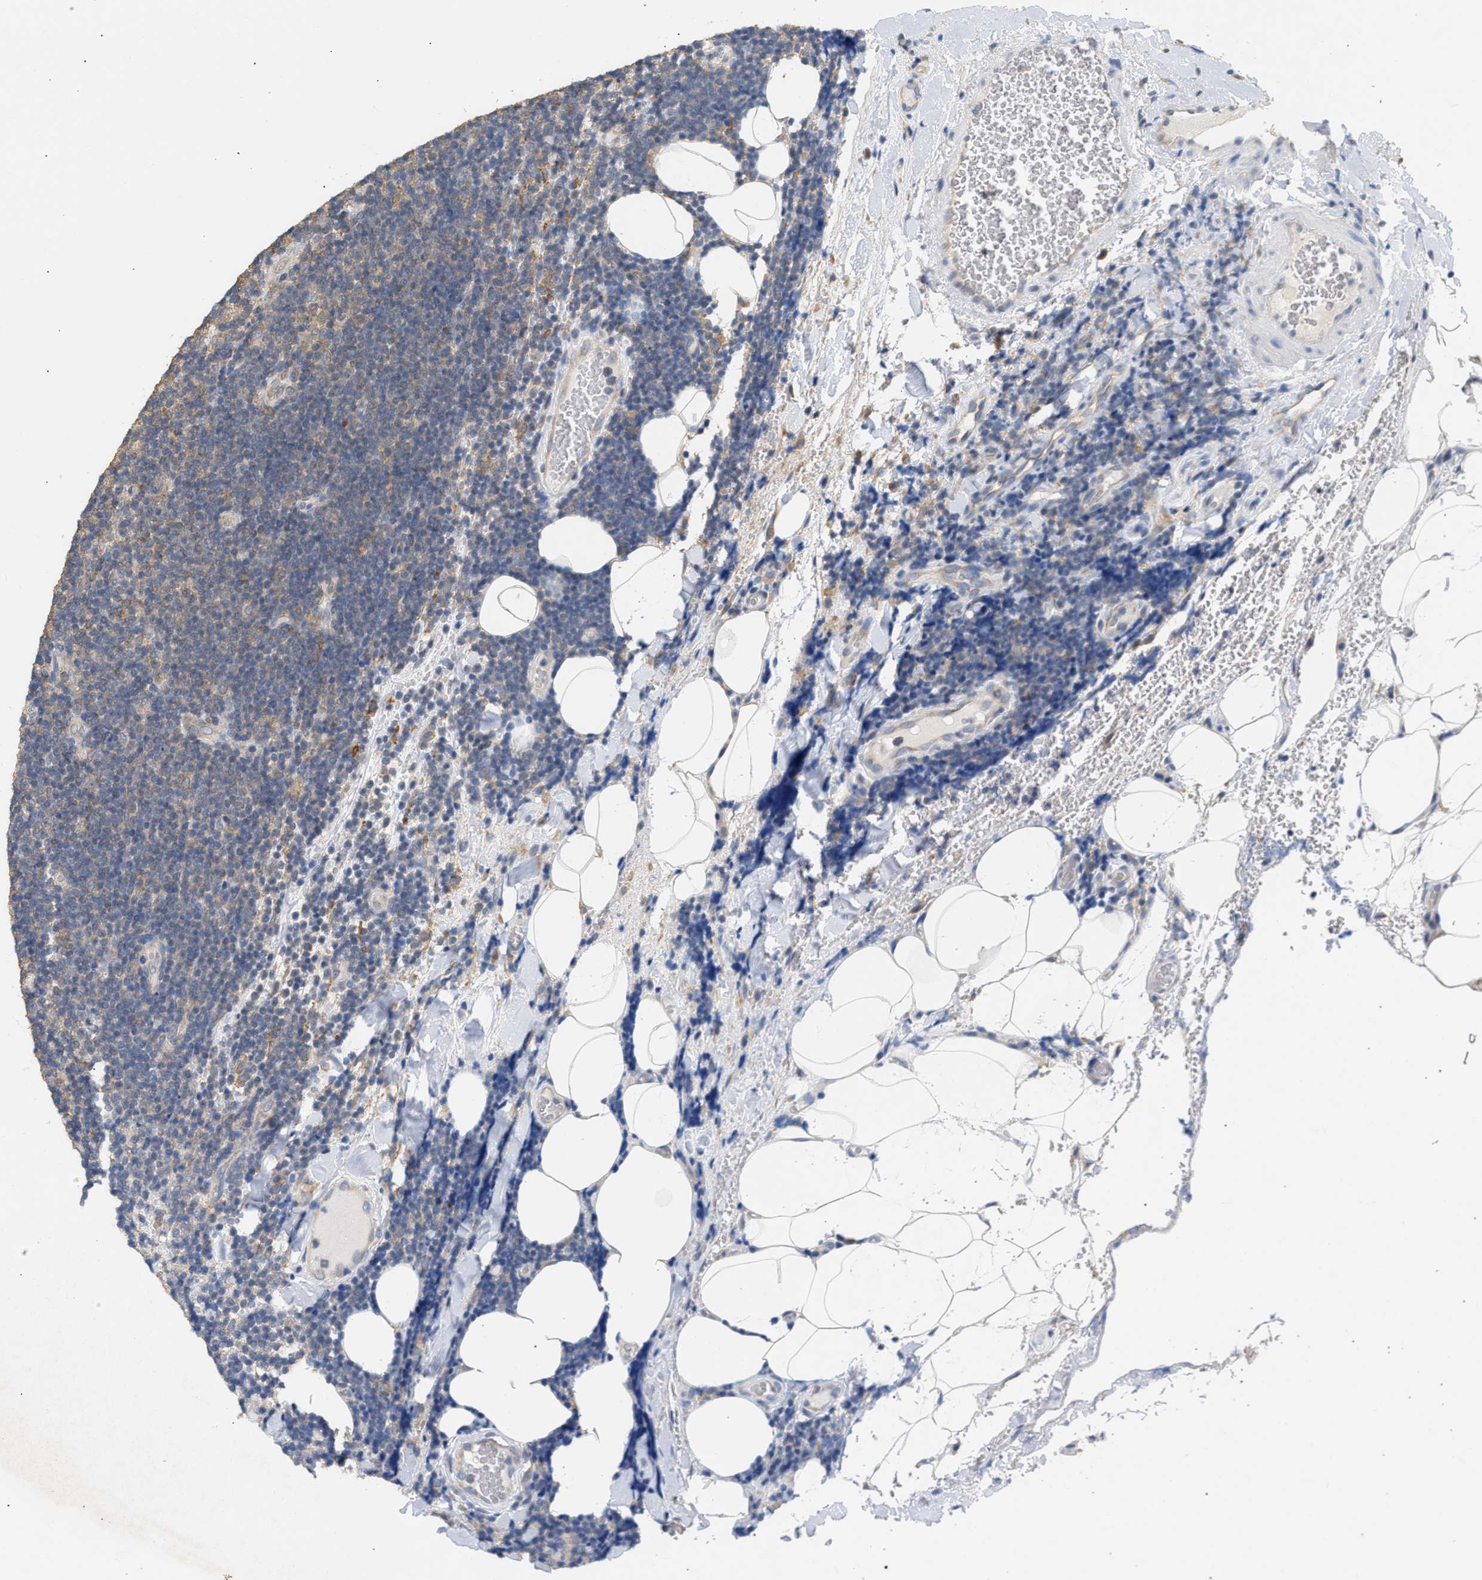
{"staining": {"intensity": "weak", "quantity": "25%-75%", "location": "cytoplasmic/membranous"}, "tissue": "lymphoma", "cell_type": "Tumor cells", "image_type": "cancer", "snomed": [{"axis": "morphology", "description": "Malignant lymphoma, non-Hodgkin's type, Low grade"}, {"axis": "topography", "description": "Lymph node"}], "caption": "Immunohistochemical staining of human low-grade malignant lymphoma, non-Hodgkin's type shows weak cytoplasmic/membranous protein positivity in about 25%-75% of tumor cells.", "gene": "GCN1", "patient": {"sex": "male", "age": 66}}